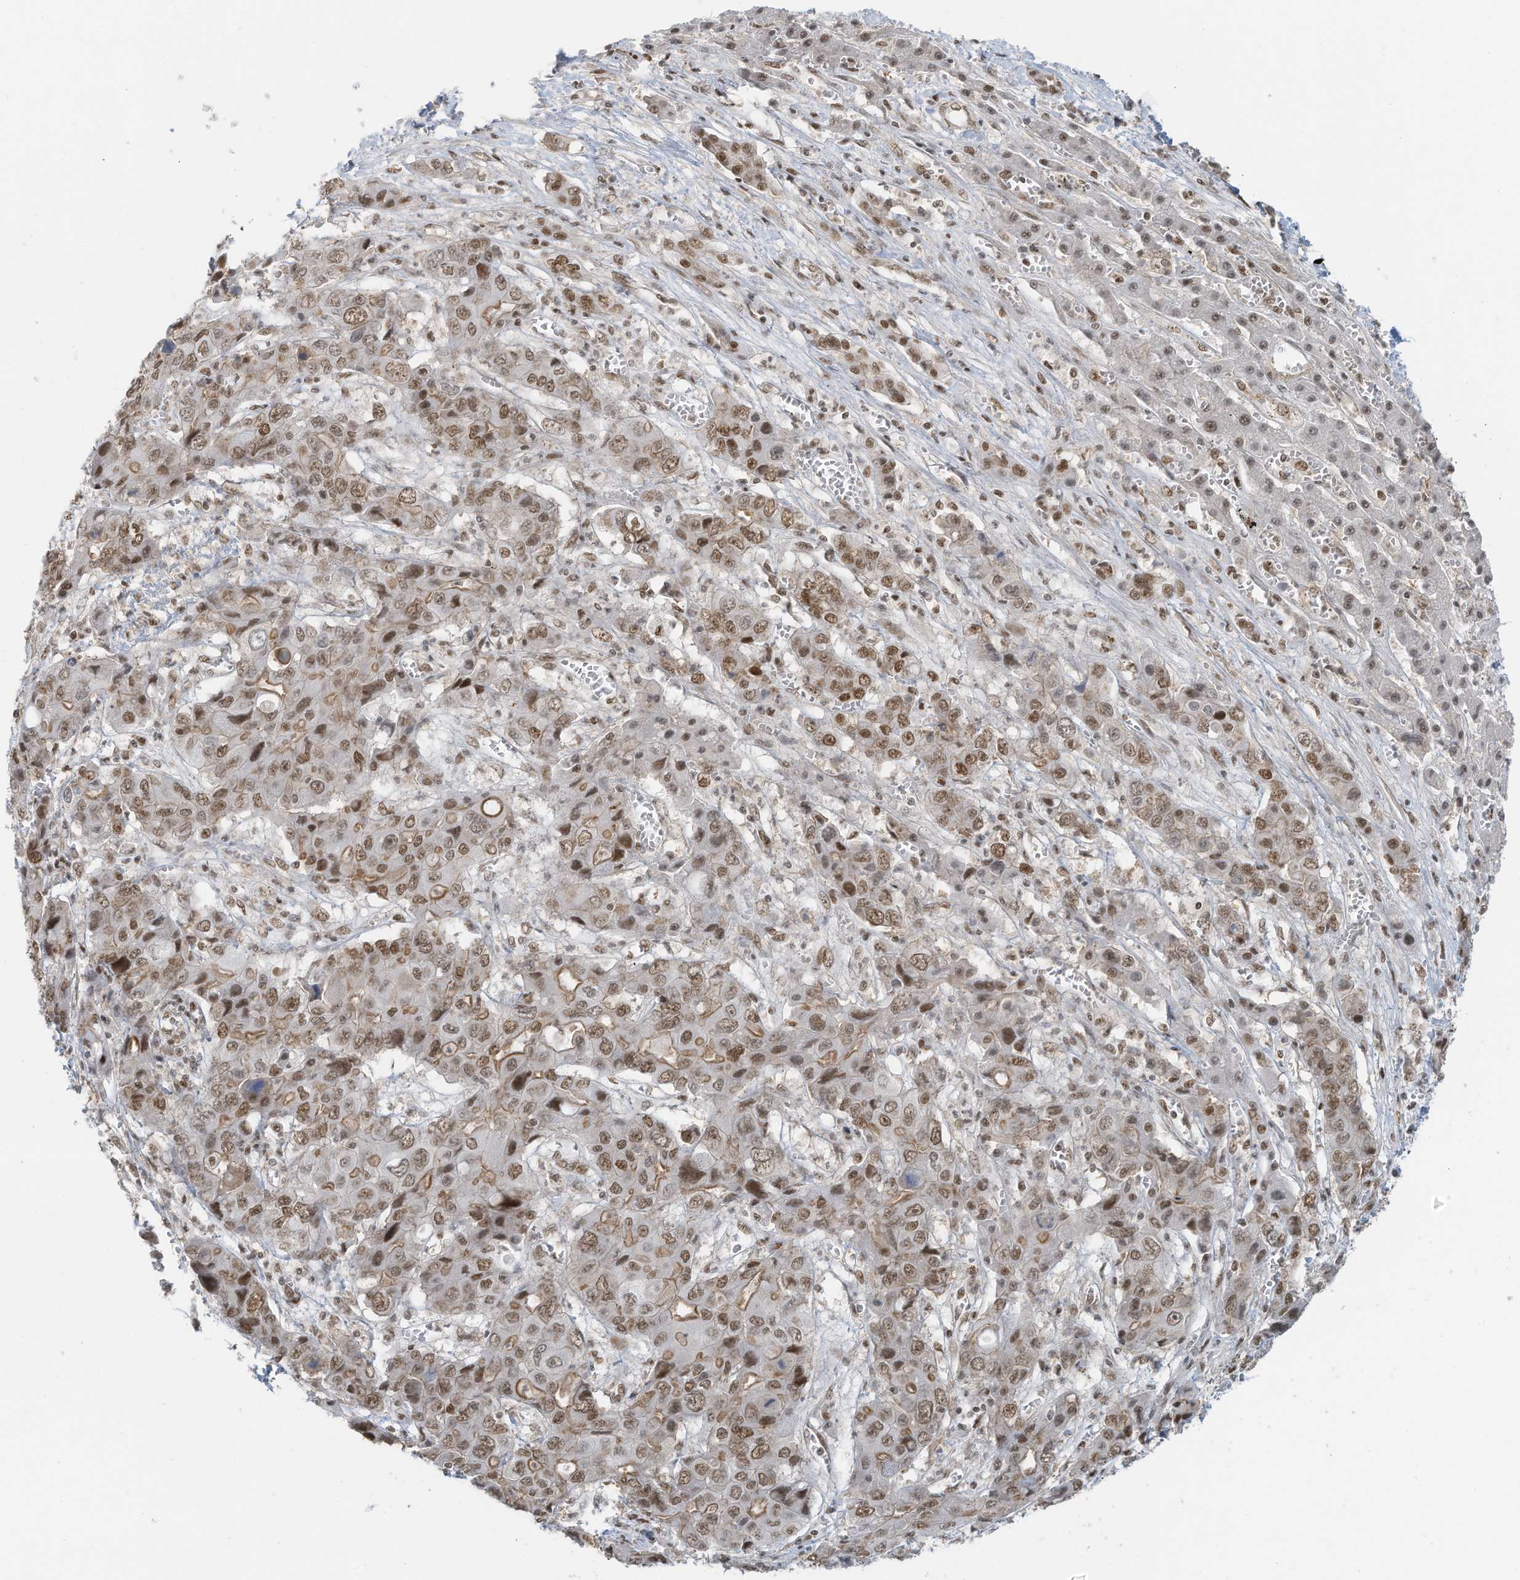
{"staining": {"intensity": "moderate", "quantity": ">75%", "location": "cytoplasmic/membranous,nuclear"}, "tissue": "liver cancer", "cell_type": "Tumor cells", "image_type": "cancer", "snomed": [{"axis": "morphology", "description": "Cholangiocarcinoma"}, {"axis": "topography", "description": "Liver"}], "caption": "A micrograph of human liver cancer stained for a protein exhibits moderate cytoplasmic/membranous and nuclear brown staining in tumor cells.", "gene": "DBR1", "patient": {"sex": "male", "age": 67}}